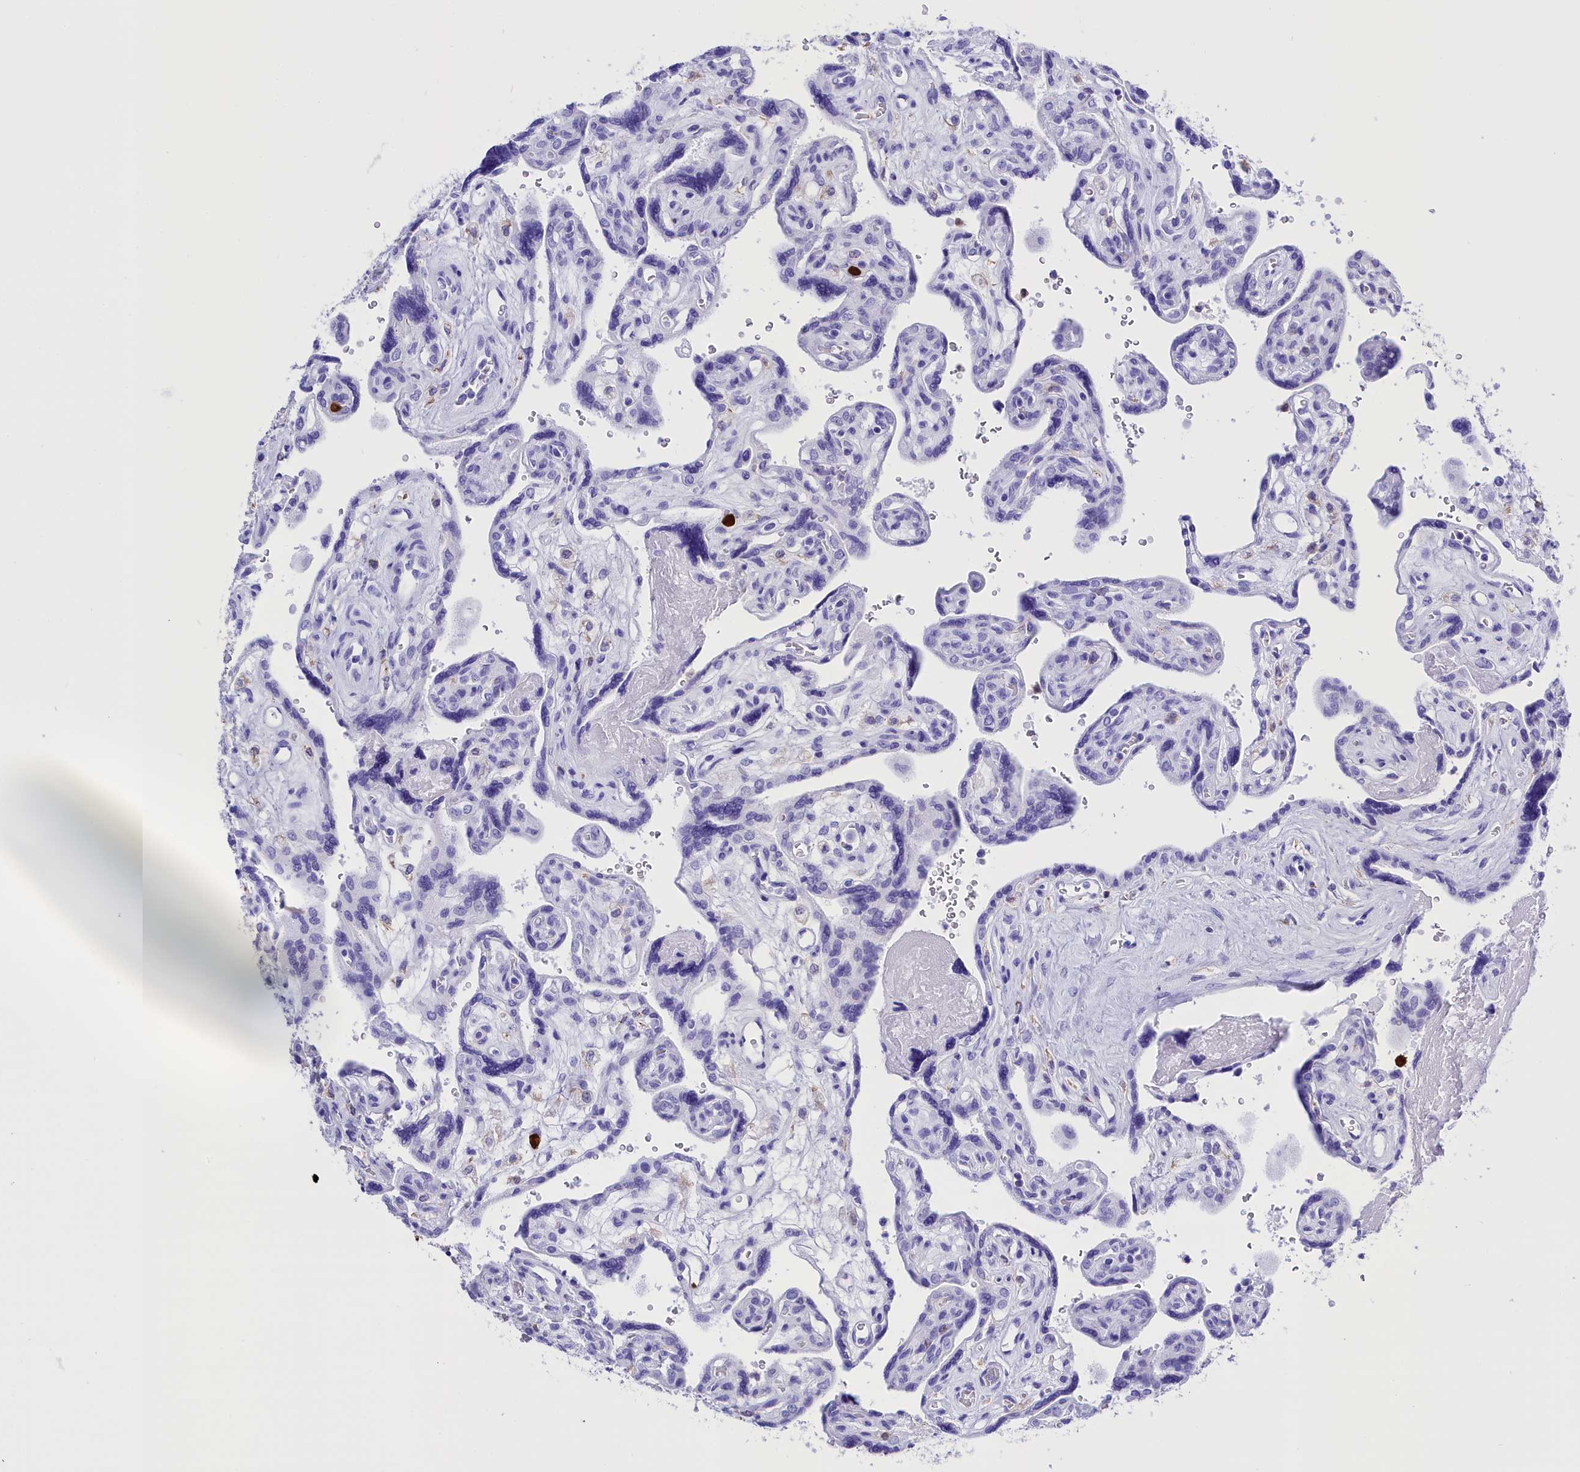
{"staining": {"intensity": "negative", "quantity": "none", "location": "none"}, "tissue": "placenta", "cell_type": "Trophoblastic cells", "image_type": "normal", "snomed": [{"axis": "morphology", "description": "Normal tissue, NOS"}, {"axis": "topography", "description": "Placenta"}], "caption": "Unremarkable placenta was stained to show a protein in brown. There is no significant positivity in trophoblastic cells.", "gene": "CLC", "patient": {"sex": "female", "age": 39}}